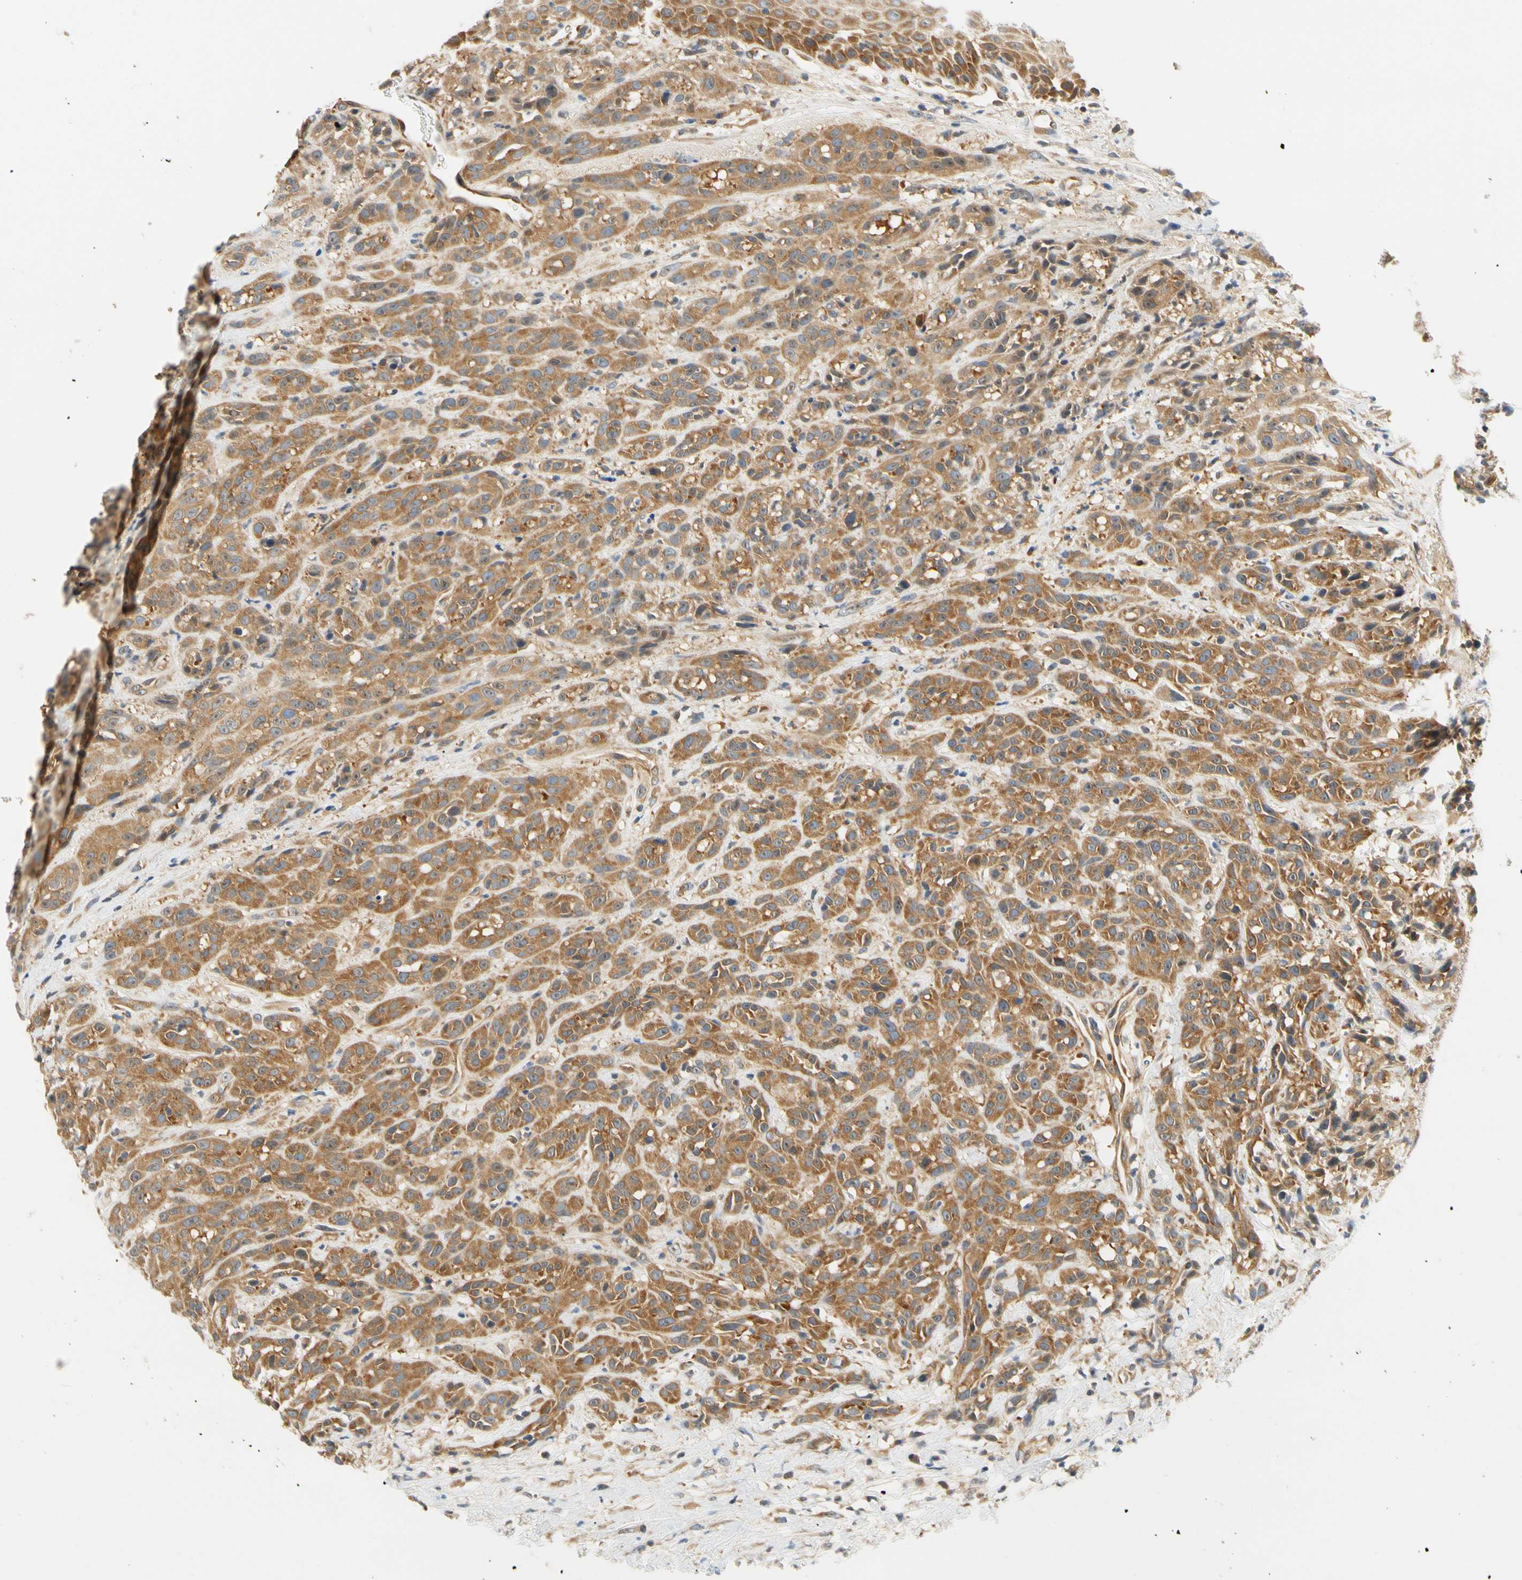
{"staining": {"intensity": "moderate", "quantity": ">75%", "location": "cytoplasmic/membranous"}, "tissue": "head and neck cancer", "cell_type": "Tumor cells", "image_type": "cancer", "snomed": [{"axis": "morphology", "description": "Normal tissue, NOS"}, {"axis": "morphology", "description": "Squamous cell carcinoma, NOS"}, {"axis": "topography", "description": "Cartilage tissue"}, {"axis": "topography", "description": "Head-Neck"}], "caption": "Tumor cells reveal moderate cytoplasmic/membranous expression in approximately >75% of cells in head and neck cancer. The staining was performed using DAB (3,3'-diaminobenzidine), with brown indicating positive protein expression. Nuclei are stained blue with hematoxylin.", "gene": "LRRC47", "patient": {"sex": "male", "age": 62}}